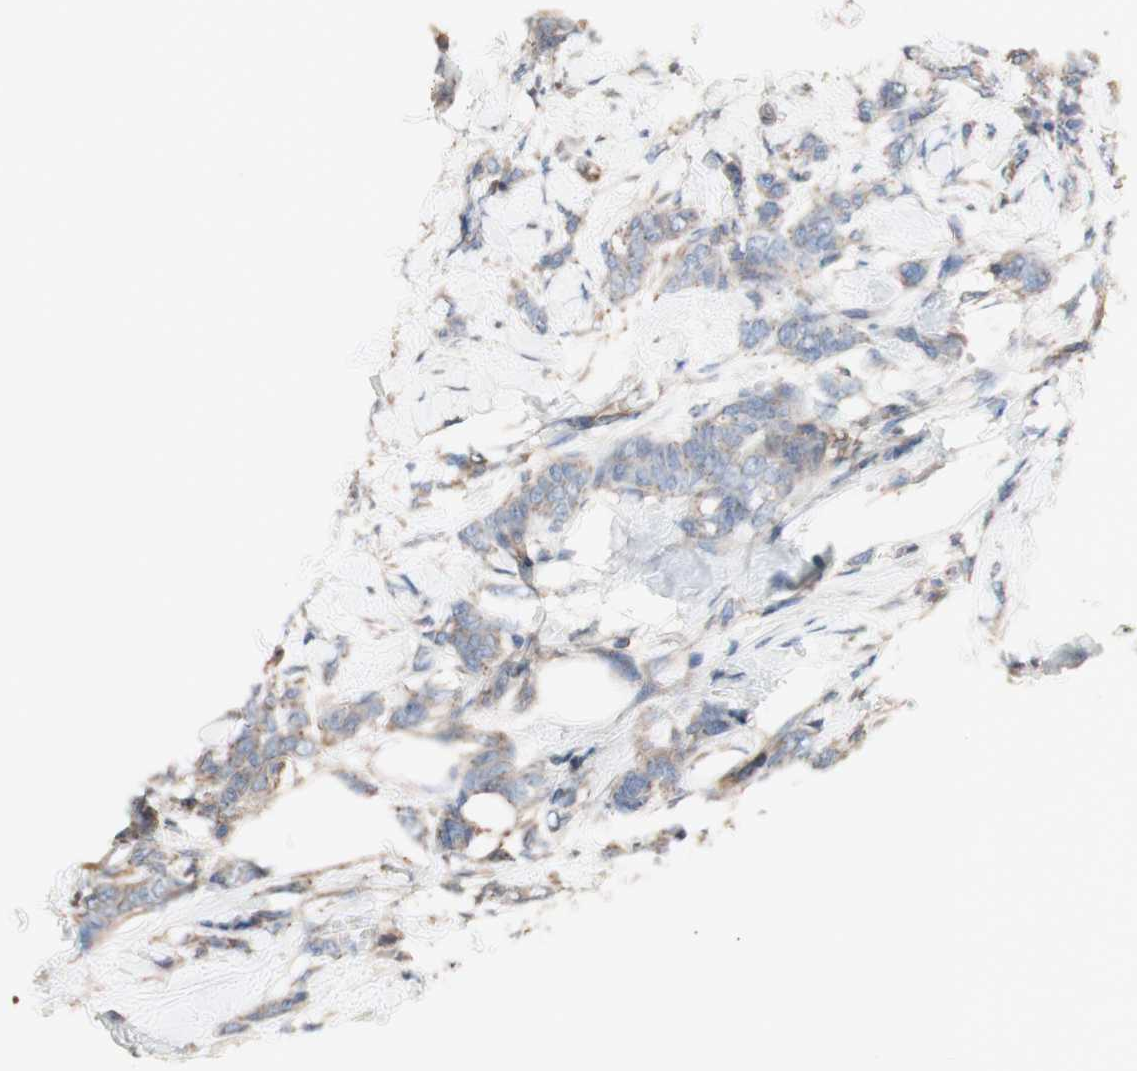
{"staining": {"intensity": "weak", "quantity": ">75%", "location": "cytoplasmic/membranous"}, "tissue": "breast cancer", "cell_type": "Tumor cells", "image_type": "cancer", "snomed": [{"axis": "morphology", "description": "Lobular carcinoma, in situ"}, {"axis": "morphology", "description": "Lobular carcinoma"}, {"axis": "topography", "description": "Breast"}], "caption": "This image displays immunohistochemistry (IHC) staining of breast lobular carcinoma, with low weak cytoplasmic/membranous expression in about >75% of tumor cells.", "gene": "COPB1", "patient": {"sex": "female", "age": 41}}